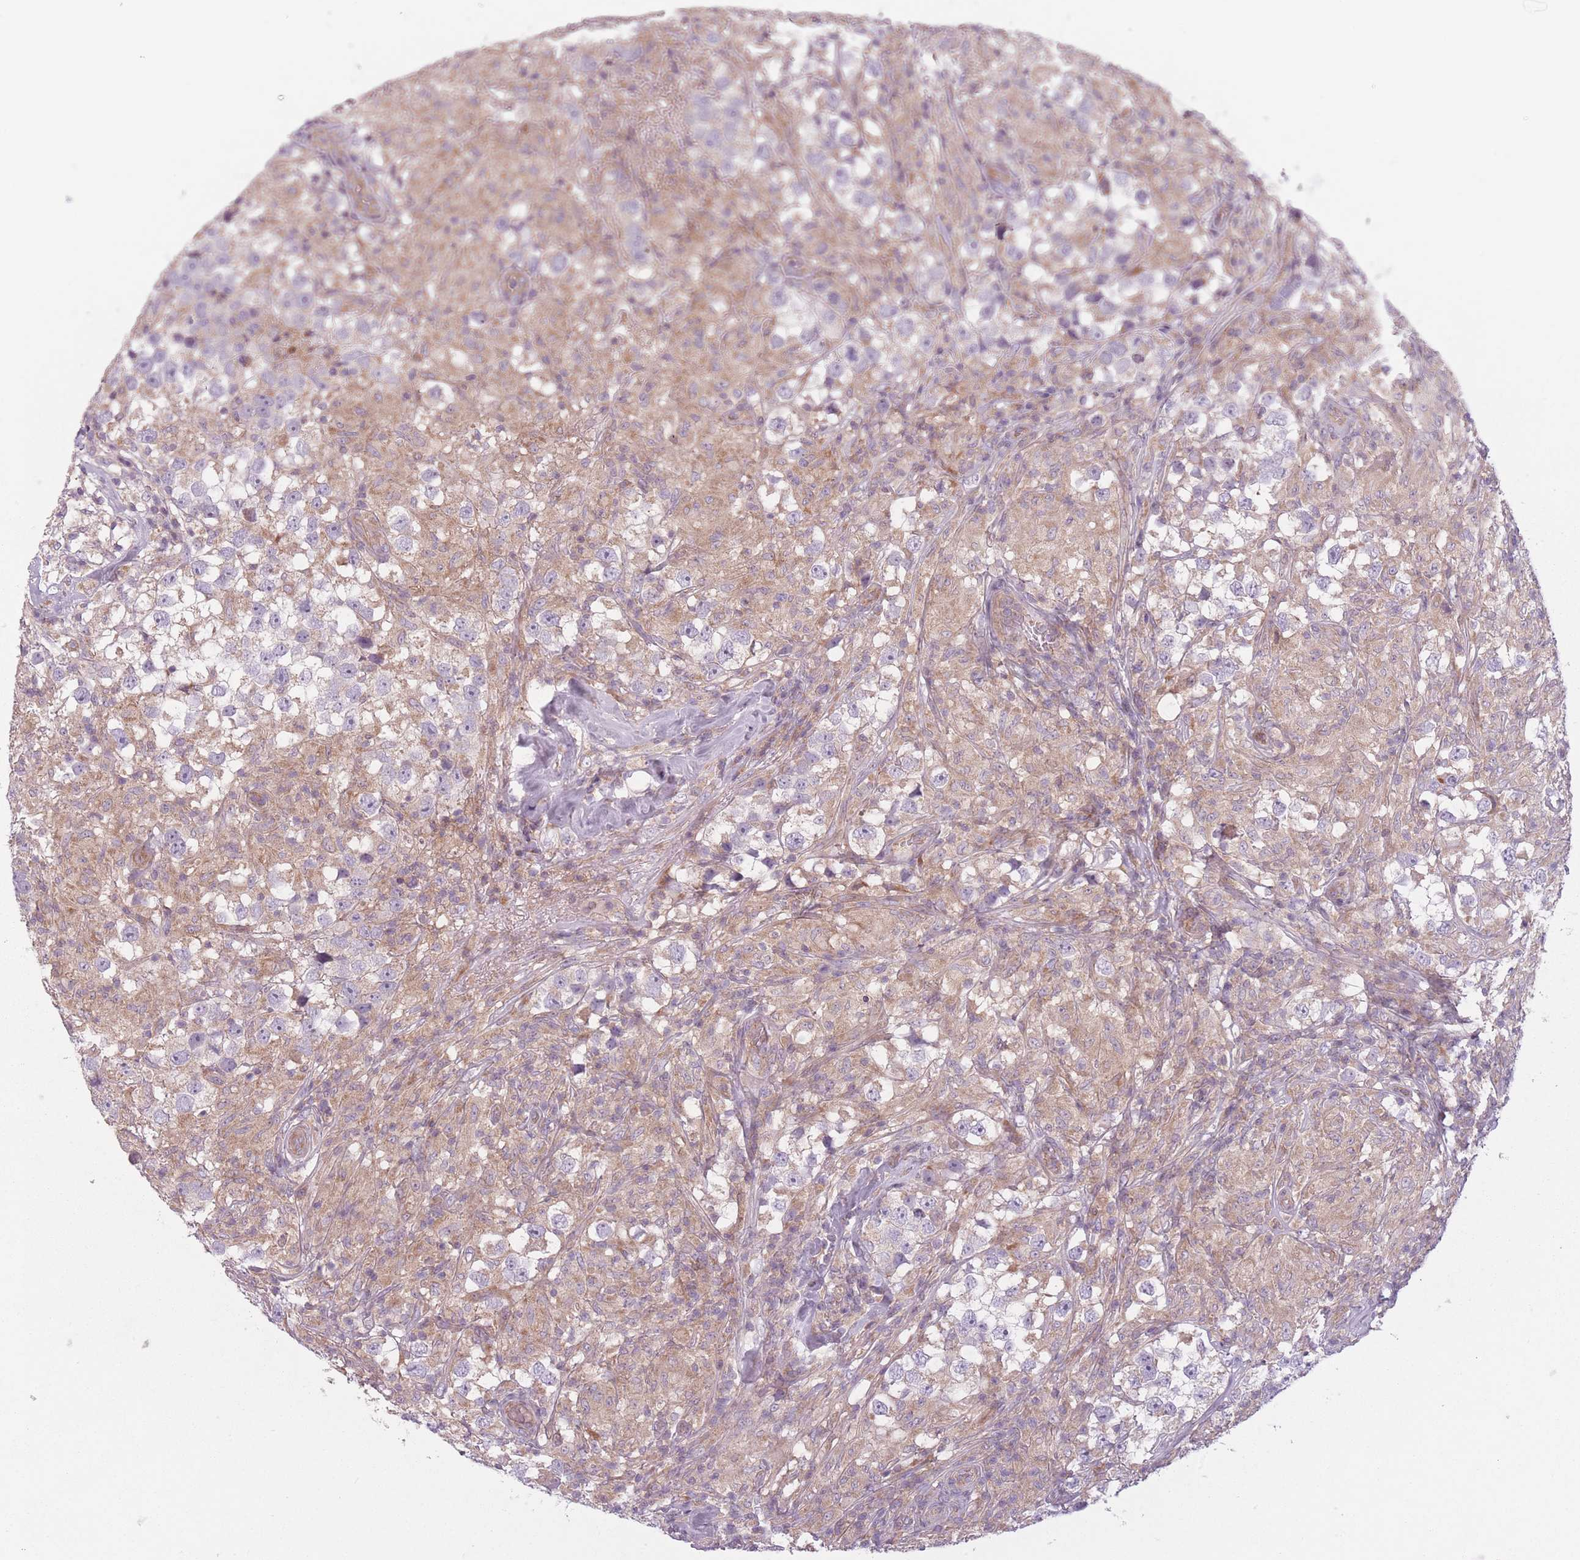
{"staining": {"intensity": "negative", "quantity": "none", "location": "none"}, "tissue": "testis cancer", "cell_type": "Tumor cells", "image_type": "cancer", "snomed": [{"axis": "morphology", "description": "Seminoma, NOS"}, {"axis": "topography", "description": "Testis"}], "caption": "Human seminoma (testis) stained for a protein using immunohistochemistry exhibits no positivity in tumor cells.", "gene": "NT5DC2", "patient": {"sex": "male", "age": 46}}